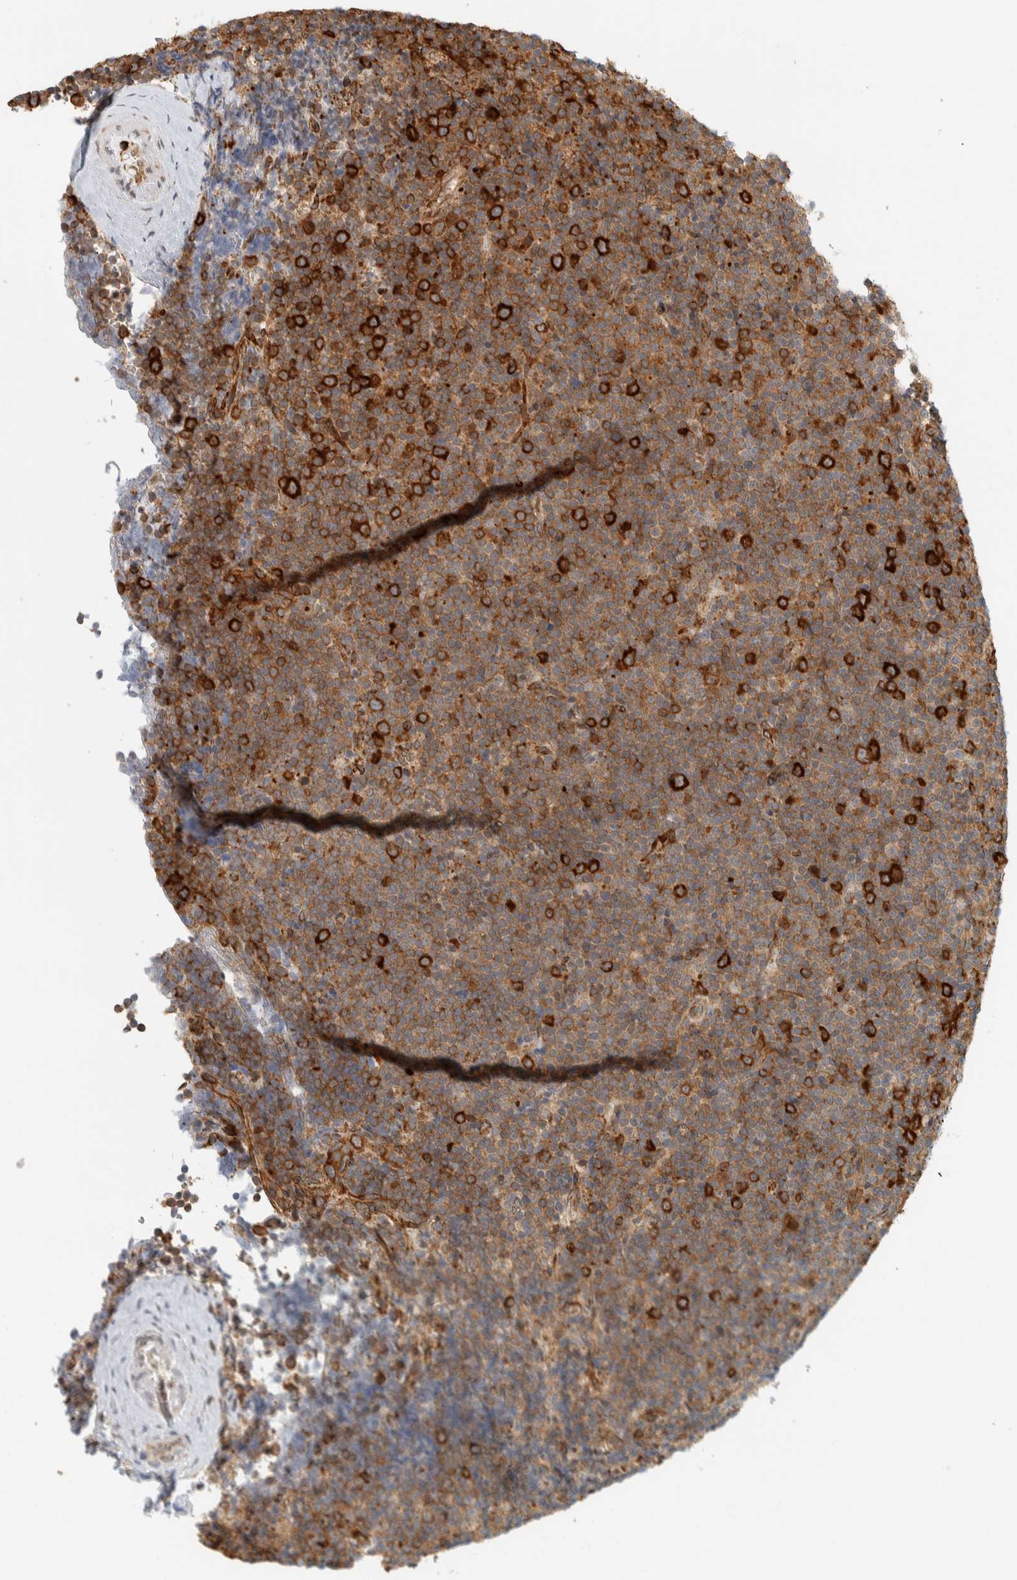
{"staining": {"intensity": "strong", "quantity": ">75%", "location": "cytoplasmic/membranous"}, "tissue": "lymphoma", "cell_type": "Tumor cells", "image_type": "cancer", "snomed": [{"axis": "morphology", "description": "Malignant lymphoma, non-Hodgkin's type, Low grade"}, {"axis": "topography", "description": "Lymph node"}], "caption": "Lymphoma stained with a brown dye displays strong cytoplasmic/membranous positive positivity in approximately >75% of tumor cells.", "gene": "LLGL2", "patient": {"sex": "female", "age": 67}}